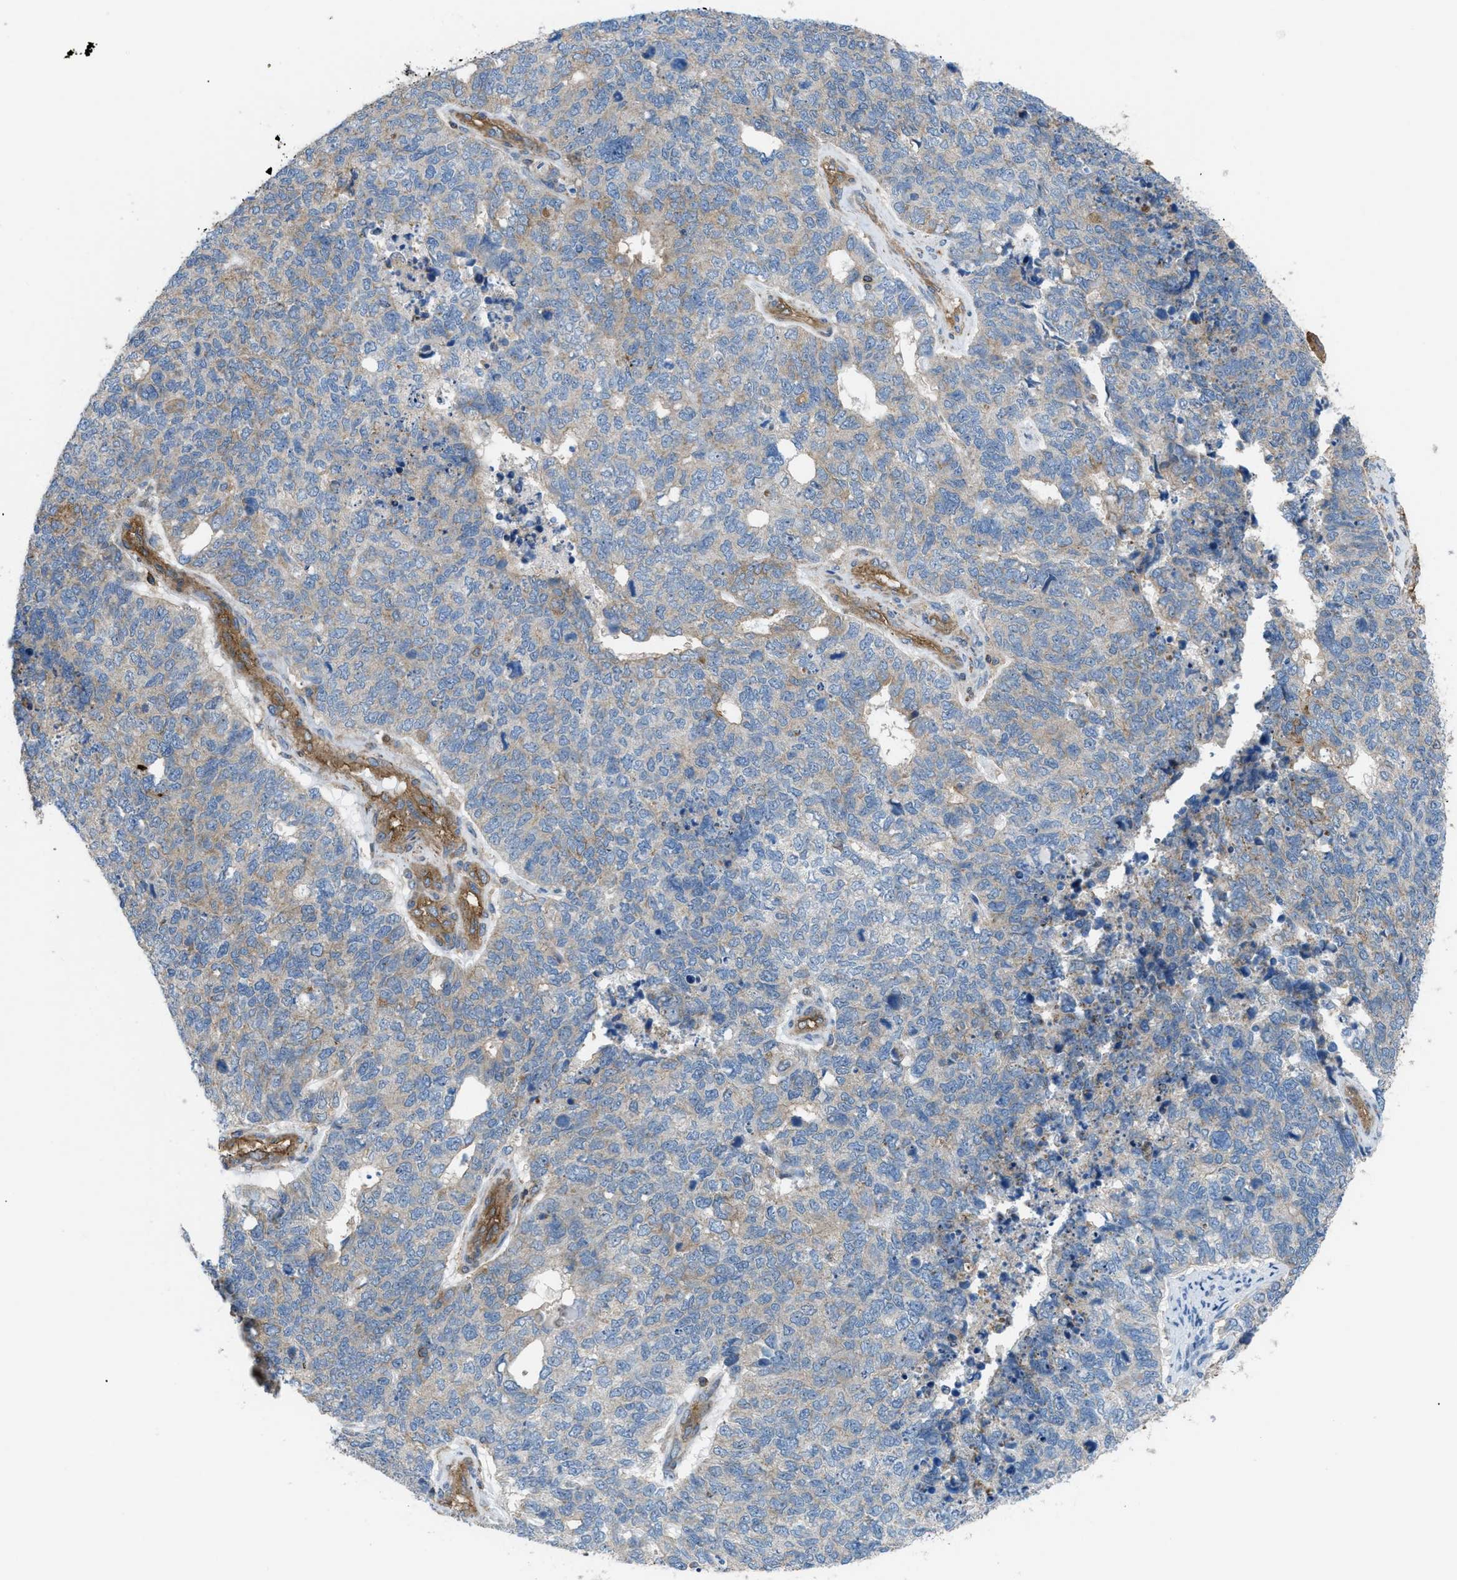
{"staining": {"intensity": "weak", "quantity": "<25%", "location": "cytoplasmic/membranous"}, "tissue": "cervical cancer", "cell_type": "Tumor cells", "image_type": "cancer", "snomed": [{"axis": "morphology", "description": "Squamous cell carcinoma, NOS"}, {"axis": "topography", "description": "Cervix"}], "caption": "High magnification brightfield microscopy of cervical cancer (squamous cell carcinoma) stained with DAB (brown) and counterstained with hematoxylin (blue): tumor cells show no significant positivity. (DAB immunohistochemistry with hematoxylin counter stain).", "gene": "ATP2A3", "patient": {"sex": "female", "age": 63}}